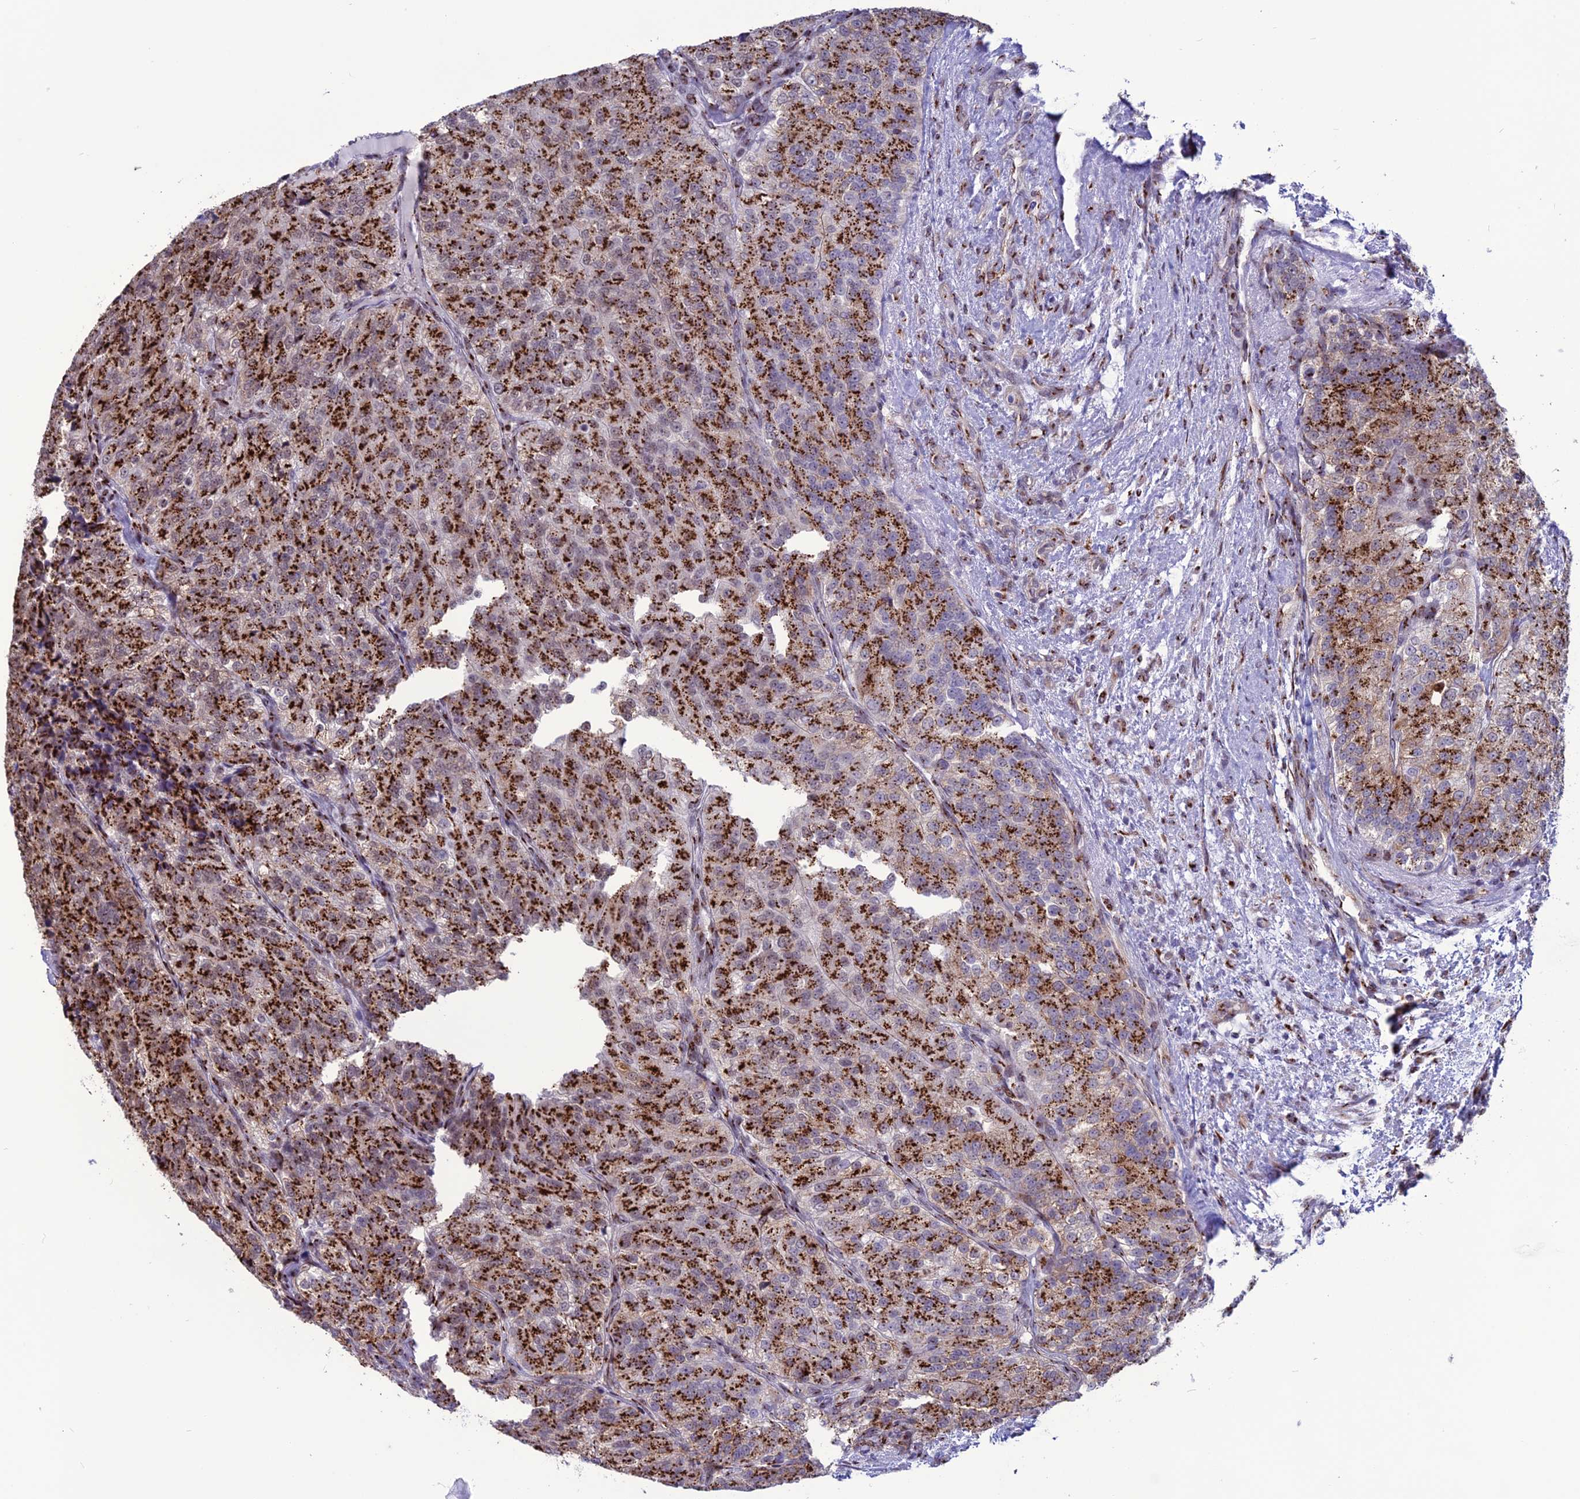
{"staining": {"intensity": "strong", "quantity": ">75%", "location": "cytoplasmic/membranous"}, "tissue": "renal cancer", "cell_type": "Tumor cells", "image_type": "cancer", "snomed": [{"axis": "morphology", "description": "Adenocarcinoma, NOS"}, {"axis": "topography", "description": "Kidney"}], "caption": "Immunohistochemical staining of human renal adenocarcinoma displays strong cytoplasmic/membranous protein positivity in approximately >75% of tumor cells.", "gene": "PLEKHA4", "patient": {"sex": "female", "age": 63}}